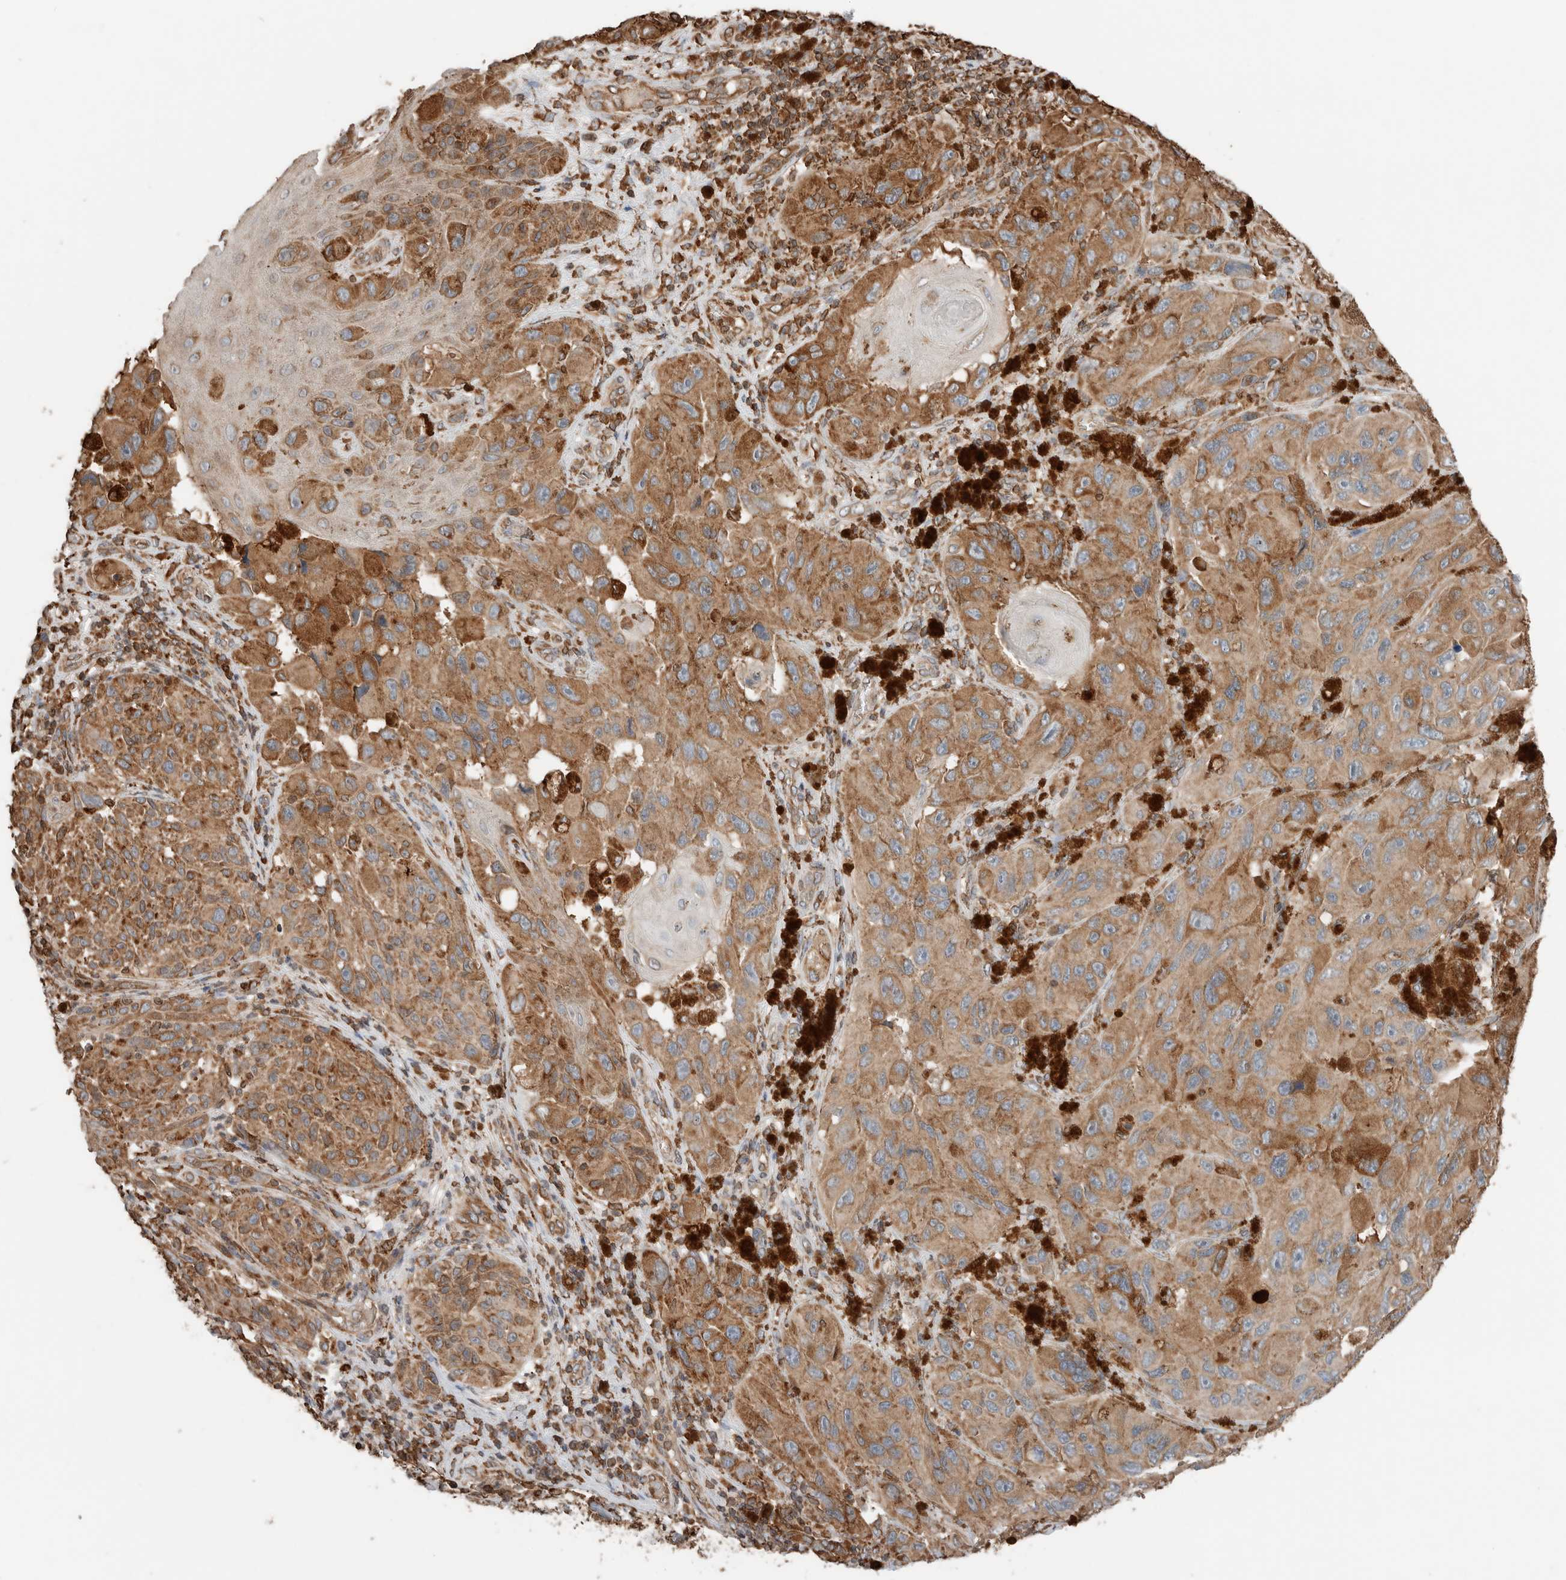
{"staining": {"intensity": "moderate", "quantity": ">75%", "location": "cytoplasmic/membranous"}, "tissue": "melanoma", "cell_type": "Tumor cells", "image_type": "cancer", "snomed": [{"axis": "morphology", "description": "Malignant melanoma, NOS"}, {"axis": "topography", "description": "Skin"}], "caption": "The photomicrograph demonstrates immunohistochemical staining of malignant melanoma. There is moderate cytoplasmic/membranous positivity is identified in approximately >75% of tumor cells.", "gene": "ERAP2", "patient": {"sex": "female", "age": 73}}